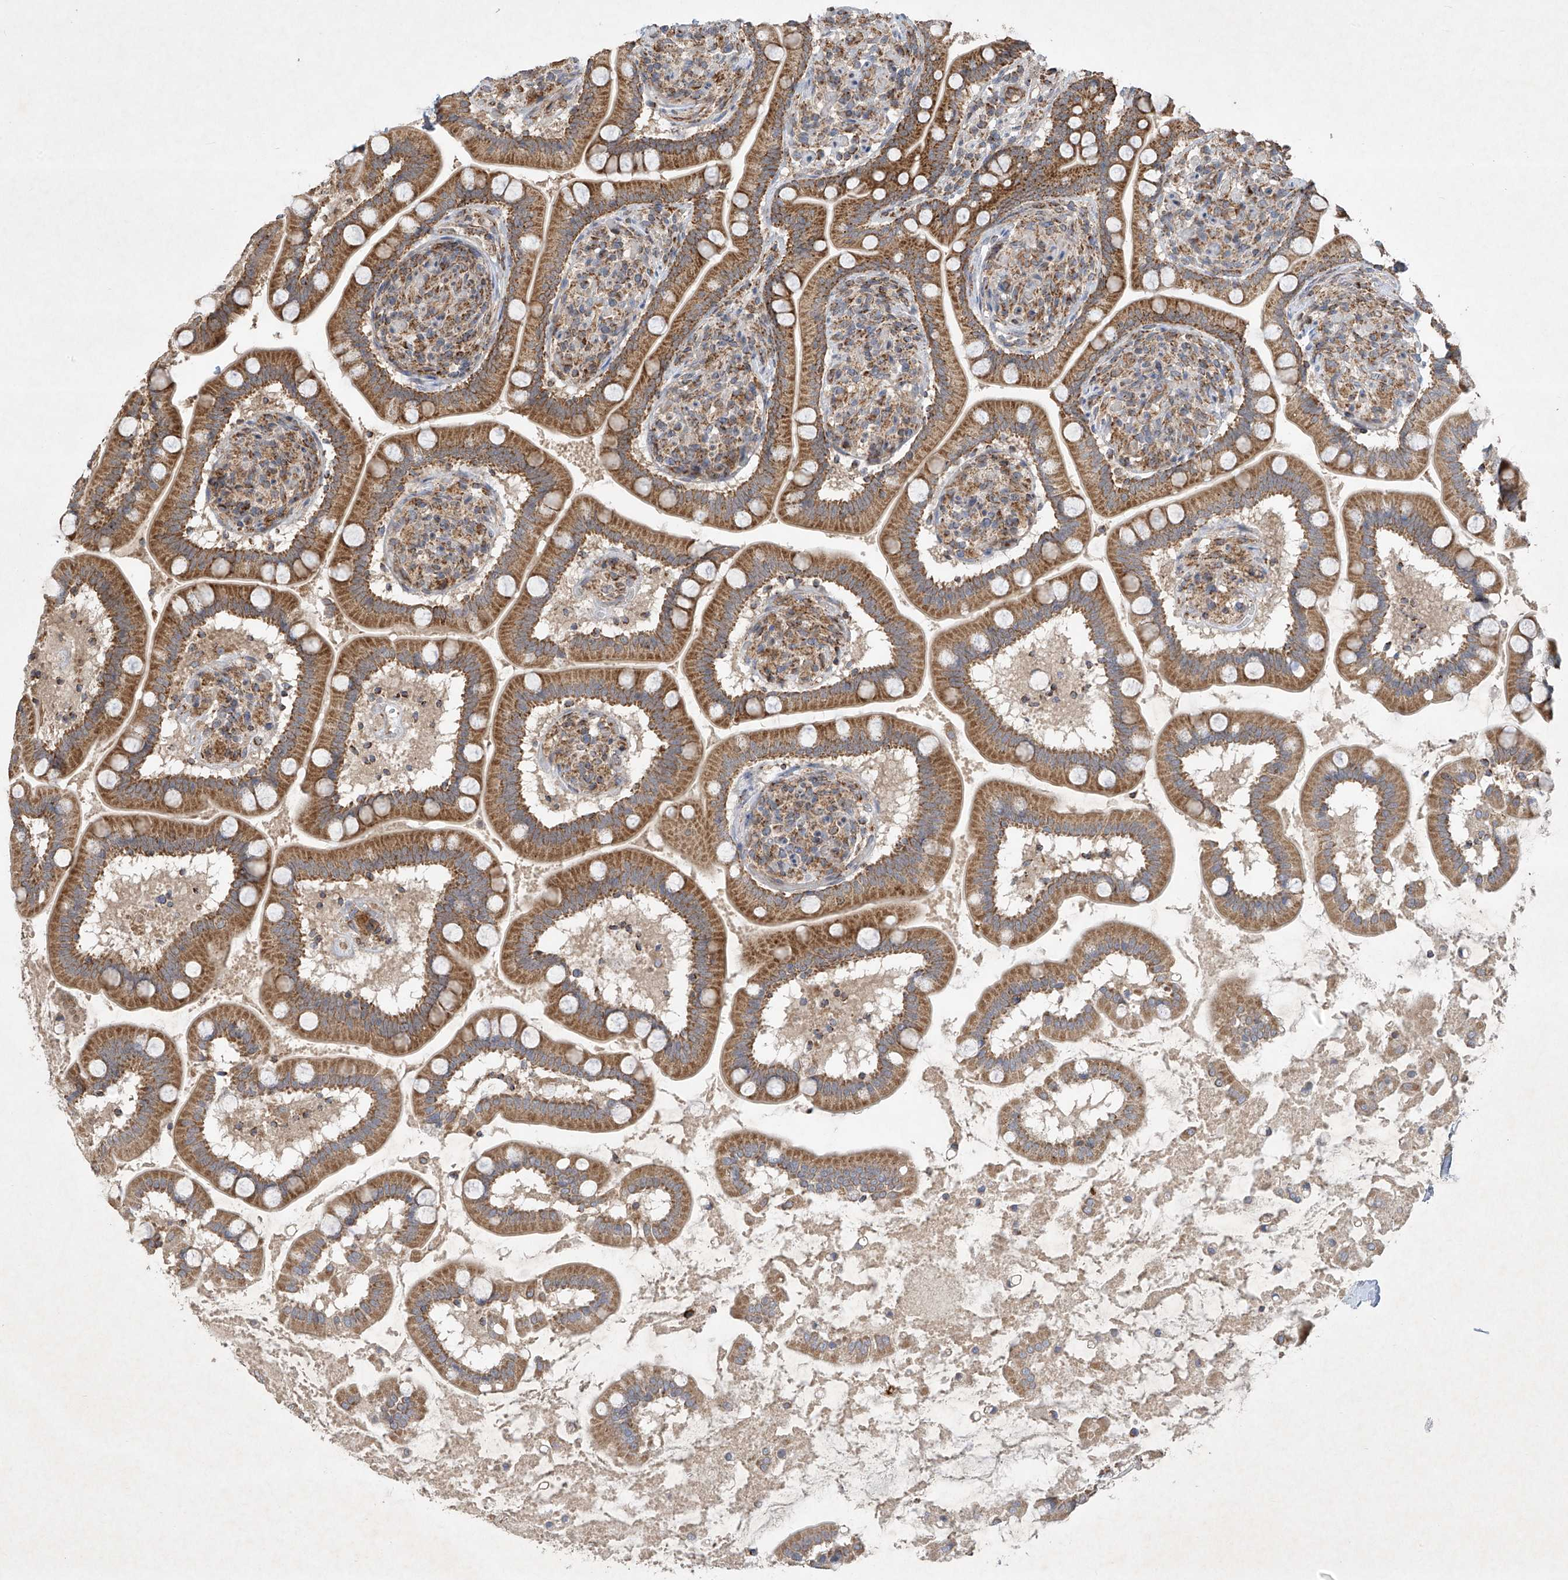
{"staining": {"intensity": "moderate", "quantity": ">75%", "location": "cytoplasmic/membranous"}, "tissue": "small intestine", "cell_type": "Glandular cells", "image_type": "normal", "snomed": [{"axis": "morphology", "description": "Normal tissue, NOS"}, {"axis": "topography", "description": "Small intestine"}], "caption": "Glandular cells show medium levels of moderate cytoplasmic/membranous positivity in approximately >75% of cells in benign small intestine.", "gene": "UQCC1", "patient": {"sex": "female", "age": 64}}